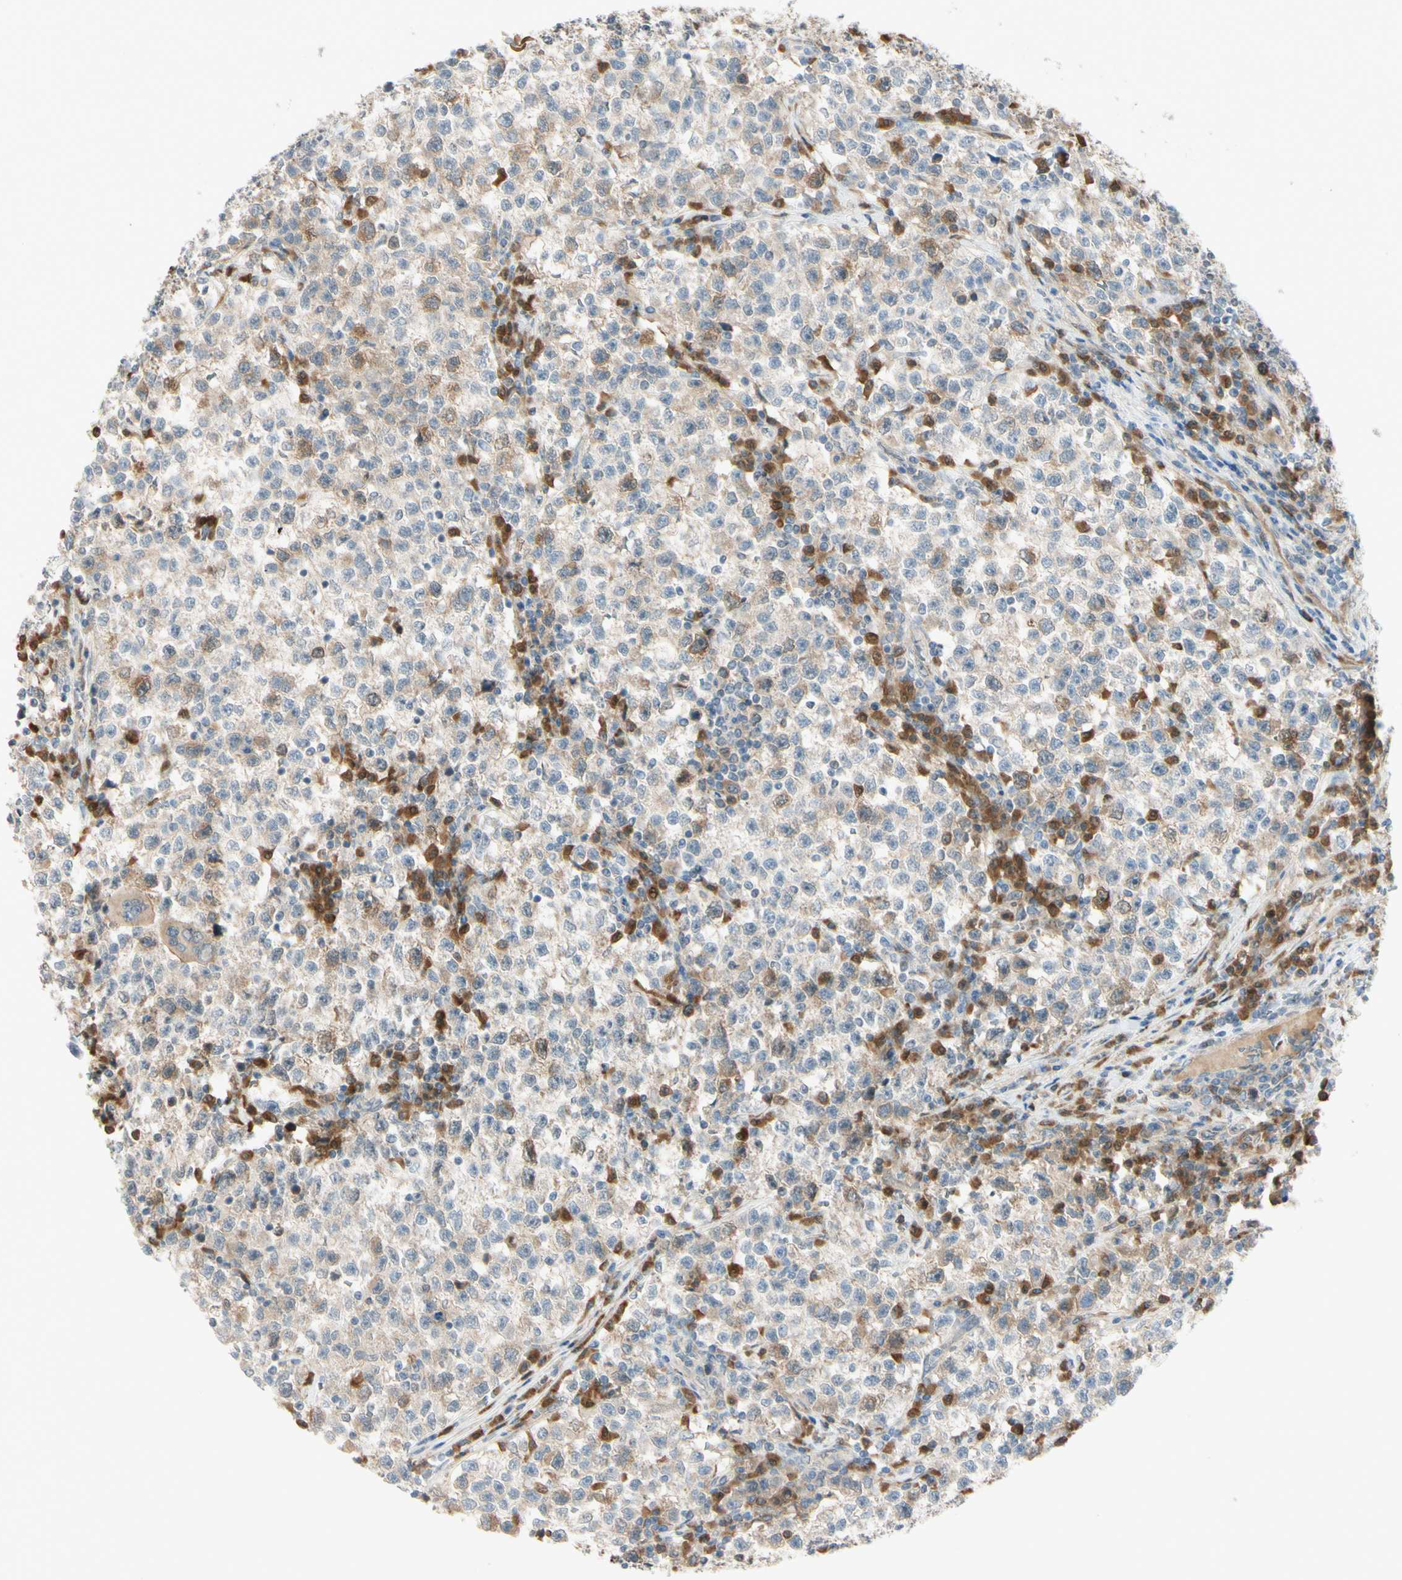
{"staining": {"intensity": "weak", "quantity": "25%-75%", "location": "cytoplasmic/membranous"}, "tissue": "testis cancer", "cell_type": "Tumor cells", "image_type": "cancer", "snomed": [{"axis": "morphology", "description": "Seminoma, NOS"}, {"axis": "topography", "description": "Testis"}], "caption": "A high-resolution micrograph shows IHC staining of testis cancer (seminoma), which demonstrates weak cytoplasmic/membranous staining in about 25%-75% of tumor cells. The staining was performed using DAB, with brown indicating positive protein expression. Nuclei are stained blue with hematoxylin.", "gene": "PTTG1", "patient": {"sex": "male", "age": 22}}